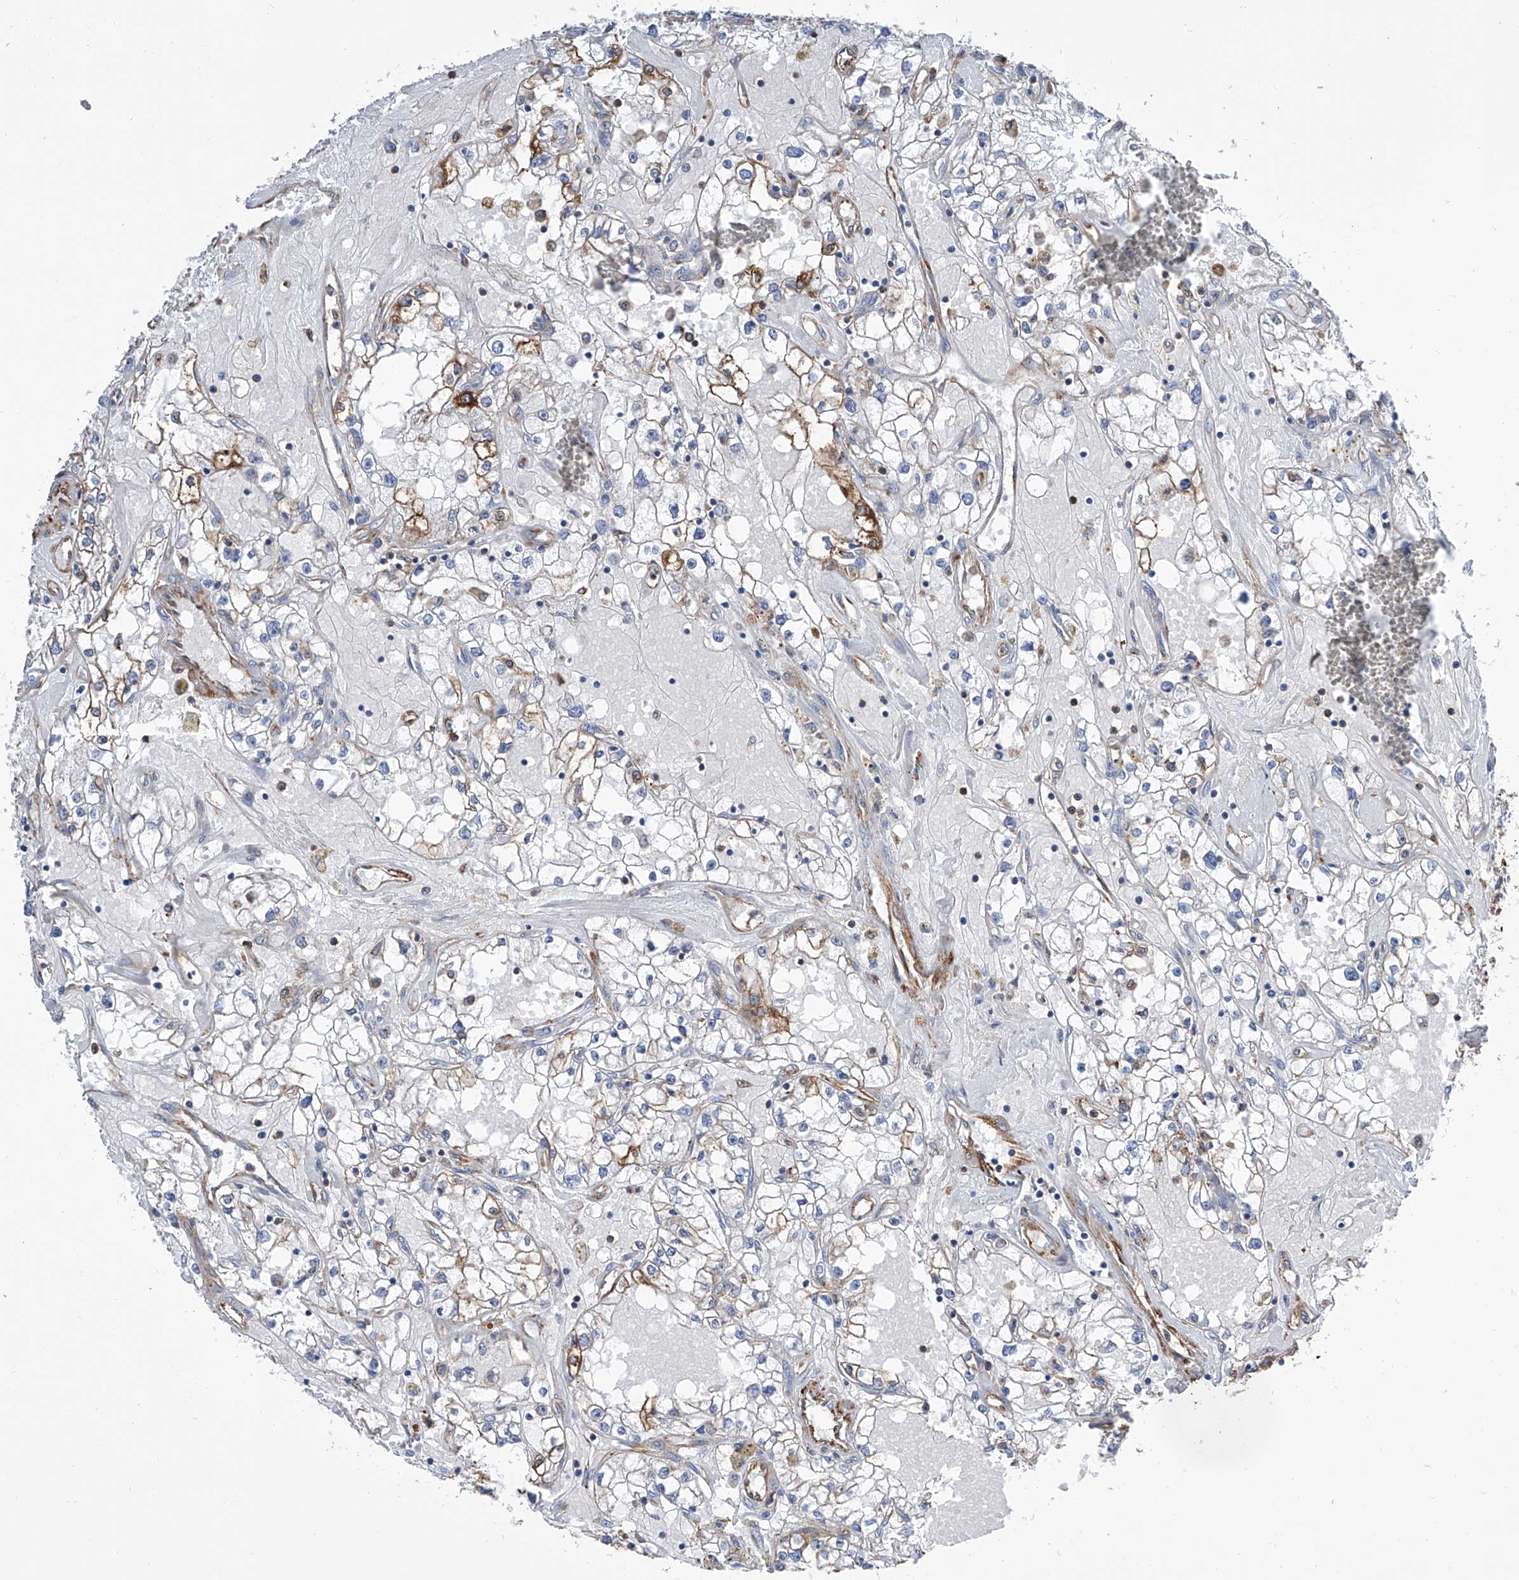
{"staining": {"intensity": "moderate", "quantity": "<25%", "location": "cytoplasmic/membranous"}, "tissue": "renal cancer", "cell_type": "Tumor cells", "image_type": "cancer", "snomed": [{"axis": "morphology", "description": "Adenocarcinoma, NOS"}, {"axis": "topography", "description": "Kidney"}], "caption": "Immunohistochemistry (DAB) staining of renal adenocarcinoma reveals moderate cytoplasmic/membranous protein staining in about <25% of tumor cells.", "gene": "GPT", "patient": {"sex": "male", "age": 56}}